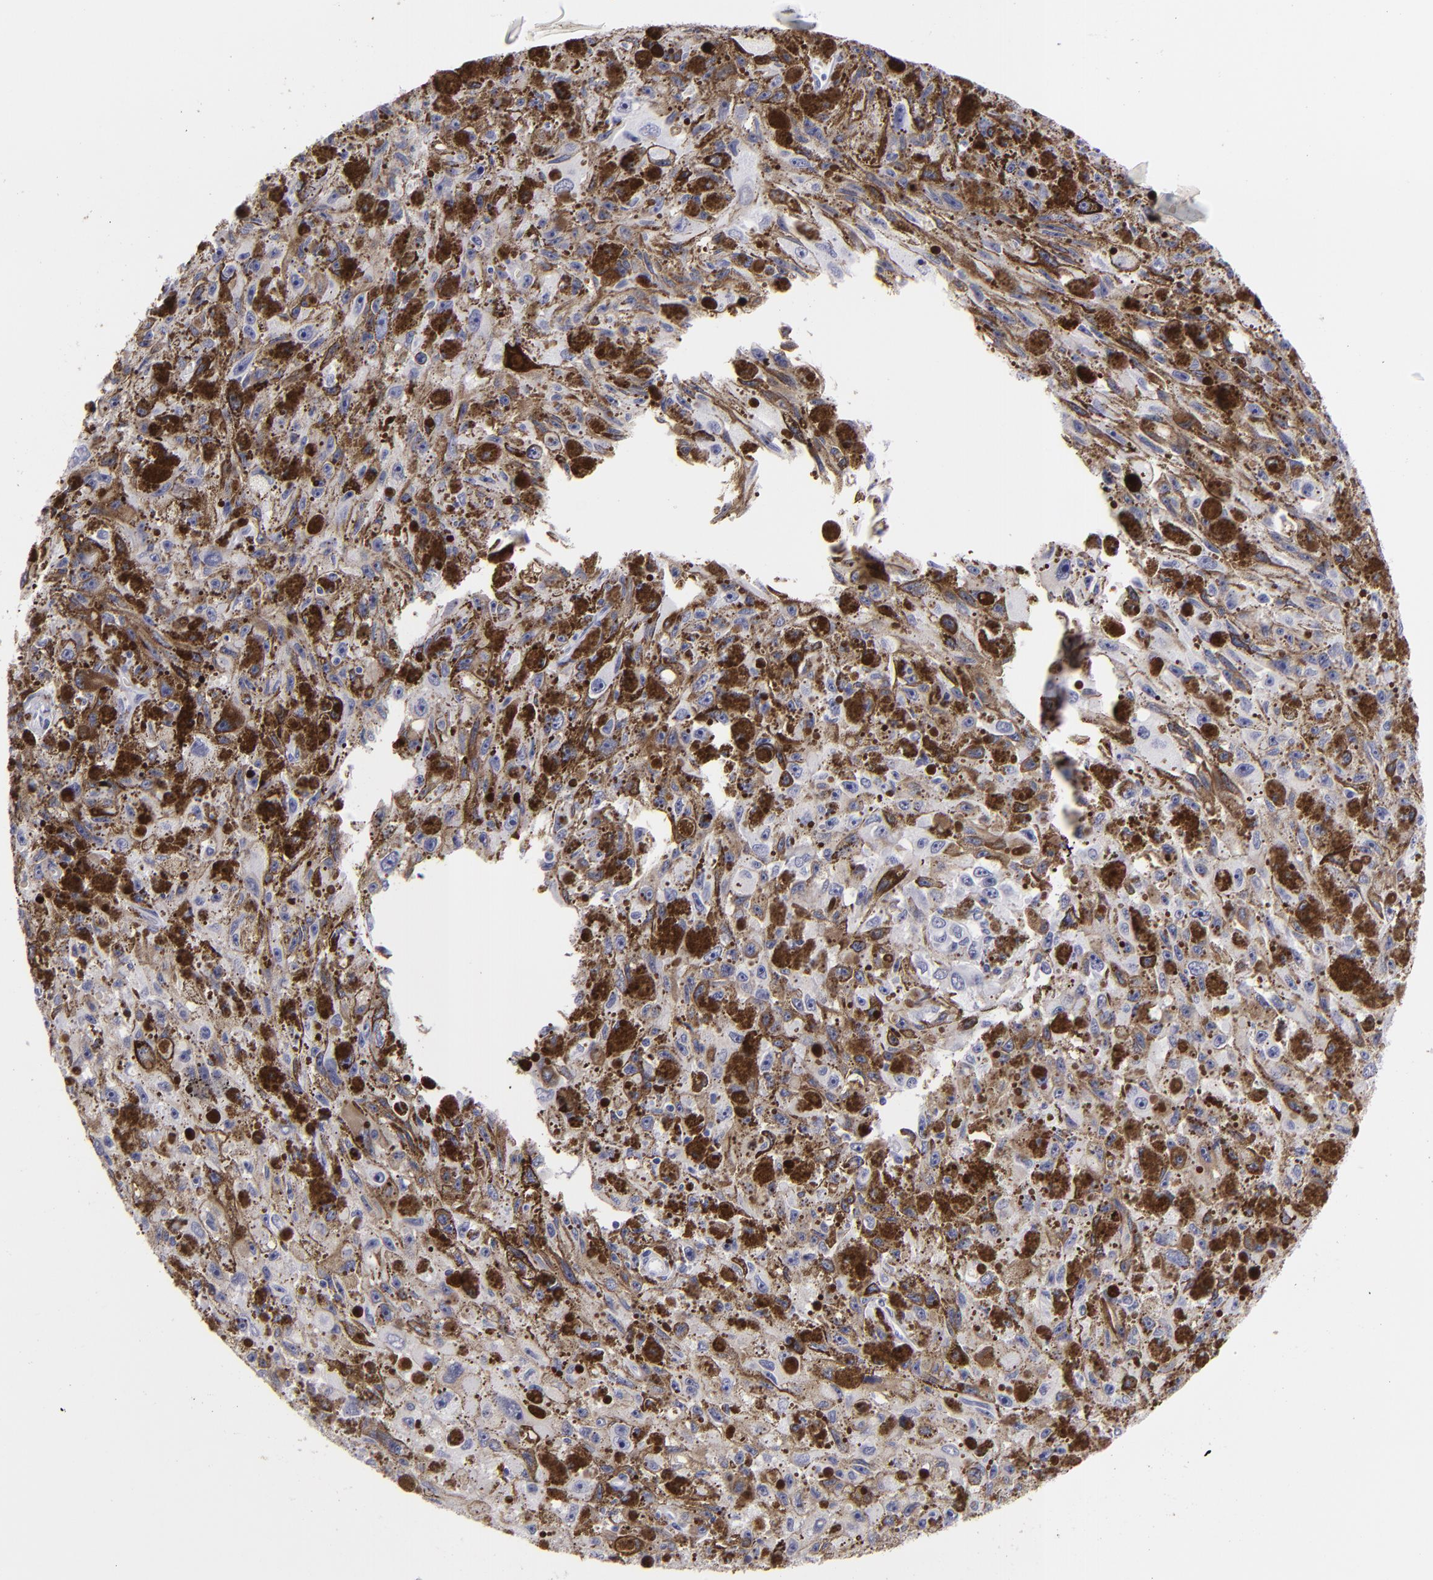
{"staining": {"intensity": "negative", "quantity": "none", "location": "none"}, "tissue": "melanoma", "cell_type": "Tumor cells", "image_type": "cancer", "snomed": [{"axis": "morphology", "description": "Malignant melanoma, NOS"}, {"axis": "topography", "description": "Skin"}], "caption": "A photomicrograph of melanoma stained for a protein reveals no brown staining in tumor cells.", "gene": "F13A1", "patient": {"sex": "female", "age": 104}}